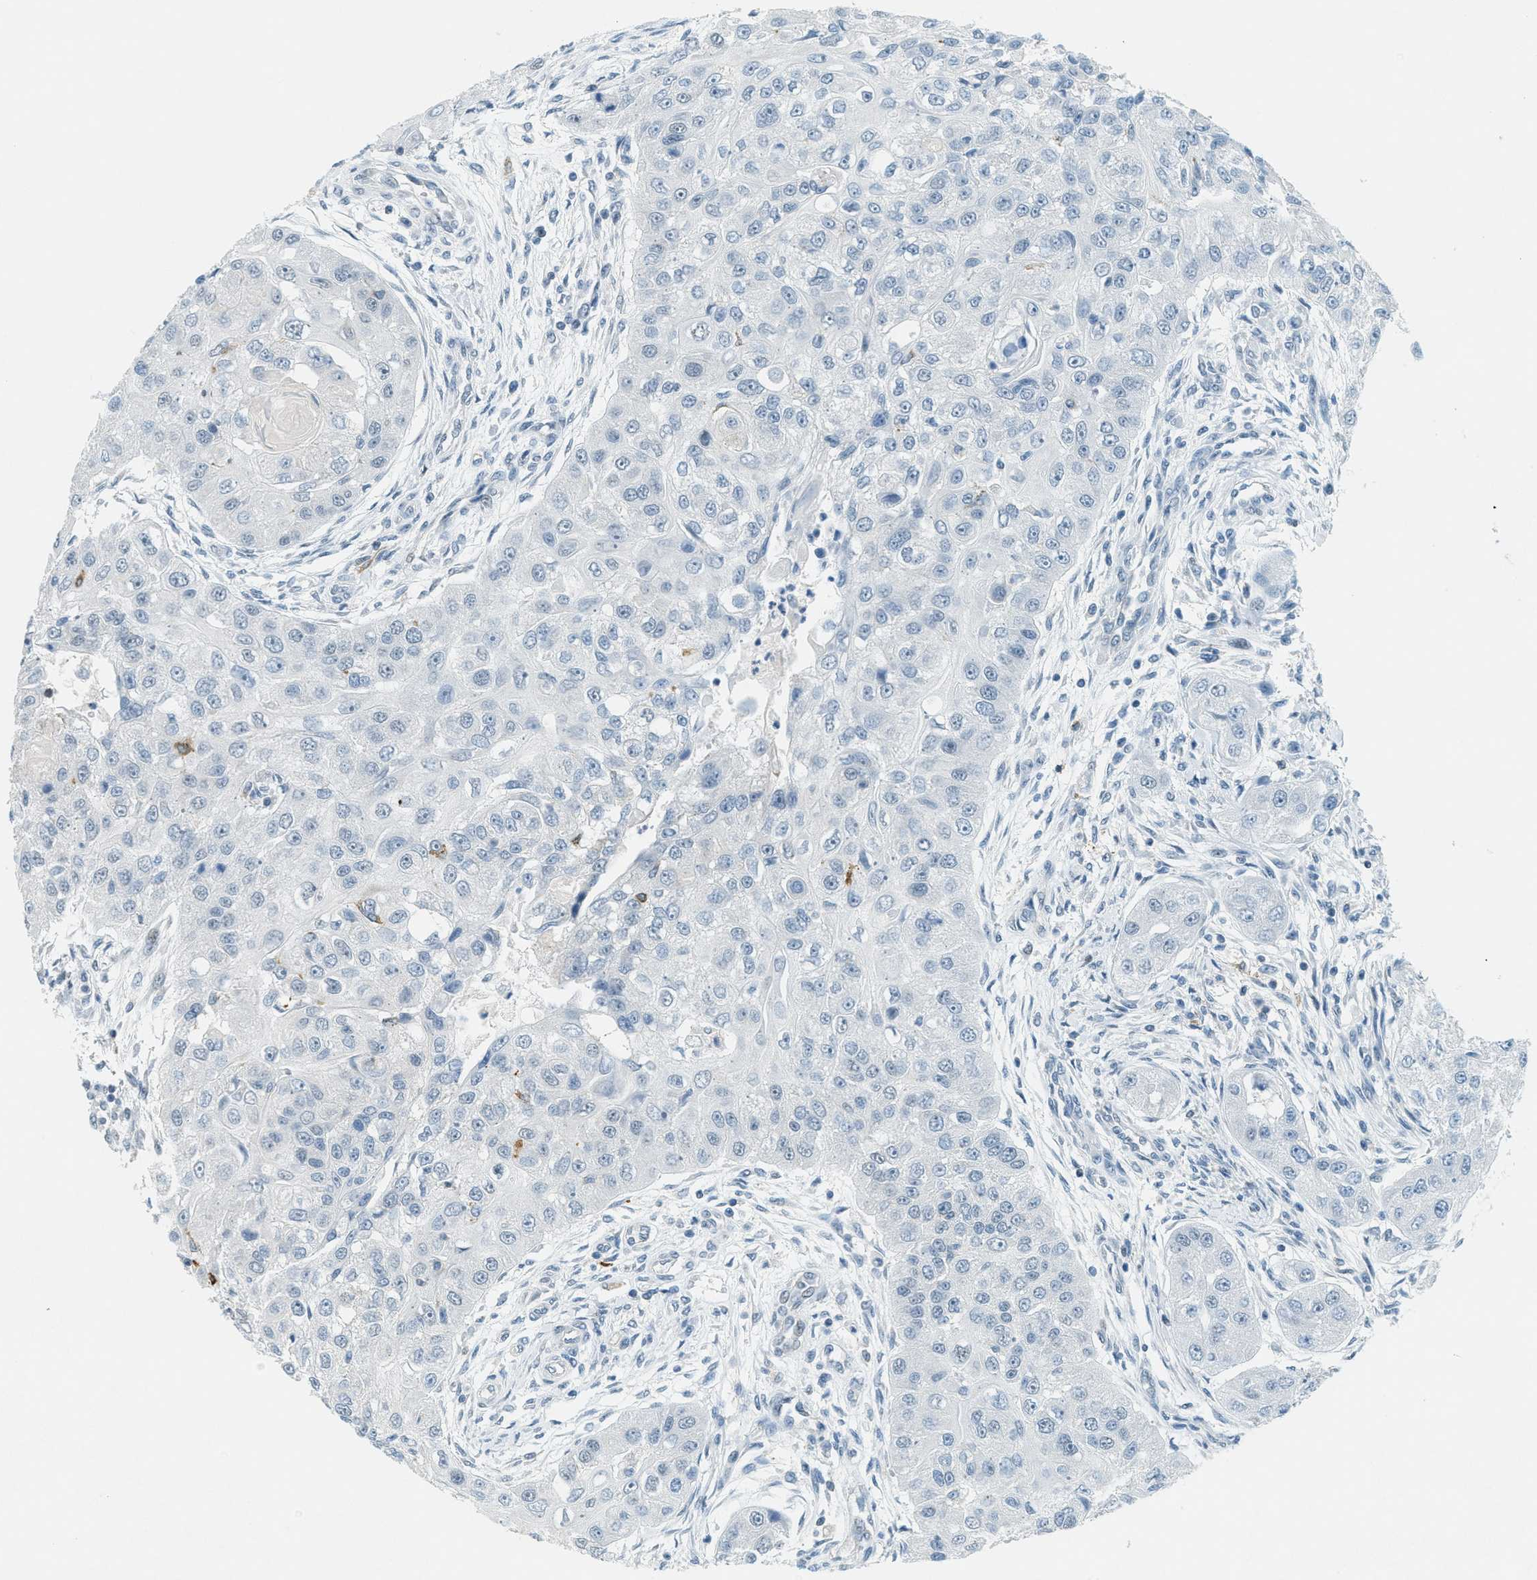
{"staining": {"intensity": "negative", "quantity": "none", "location": "none"}, "tissue": "head and neck cancer", "cell_type": "Tumor cells", "image_type": "cancer", "snomed": [{"axis": "morphology", "description": "Normal tissue, NOS"}, {"axis": "morphology", "description": "Squamous cell carcinoma, NOS"}, {"axis": "topography", "description": "Skeletal muscle"}, {"axis": "topography", "description": "Head-Neck"}], "caption": "Tumor cells show no significant protein positivity in head and neck squamous cell carcinoma.", "gene": "FYN", "patient": {"sex": "male", "age": 51}}